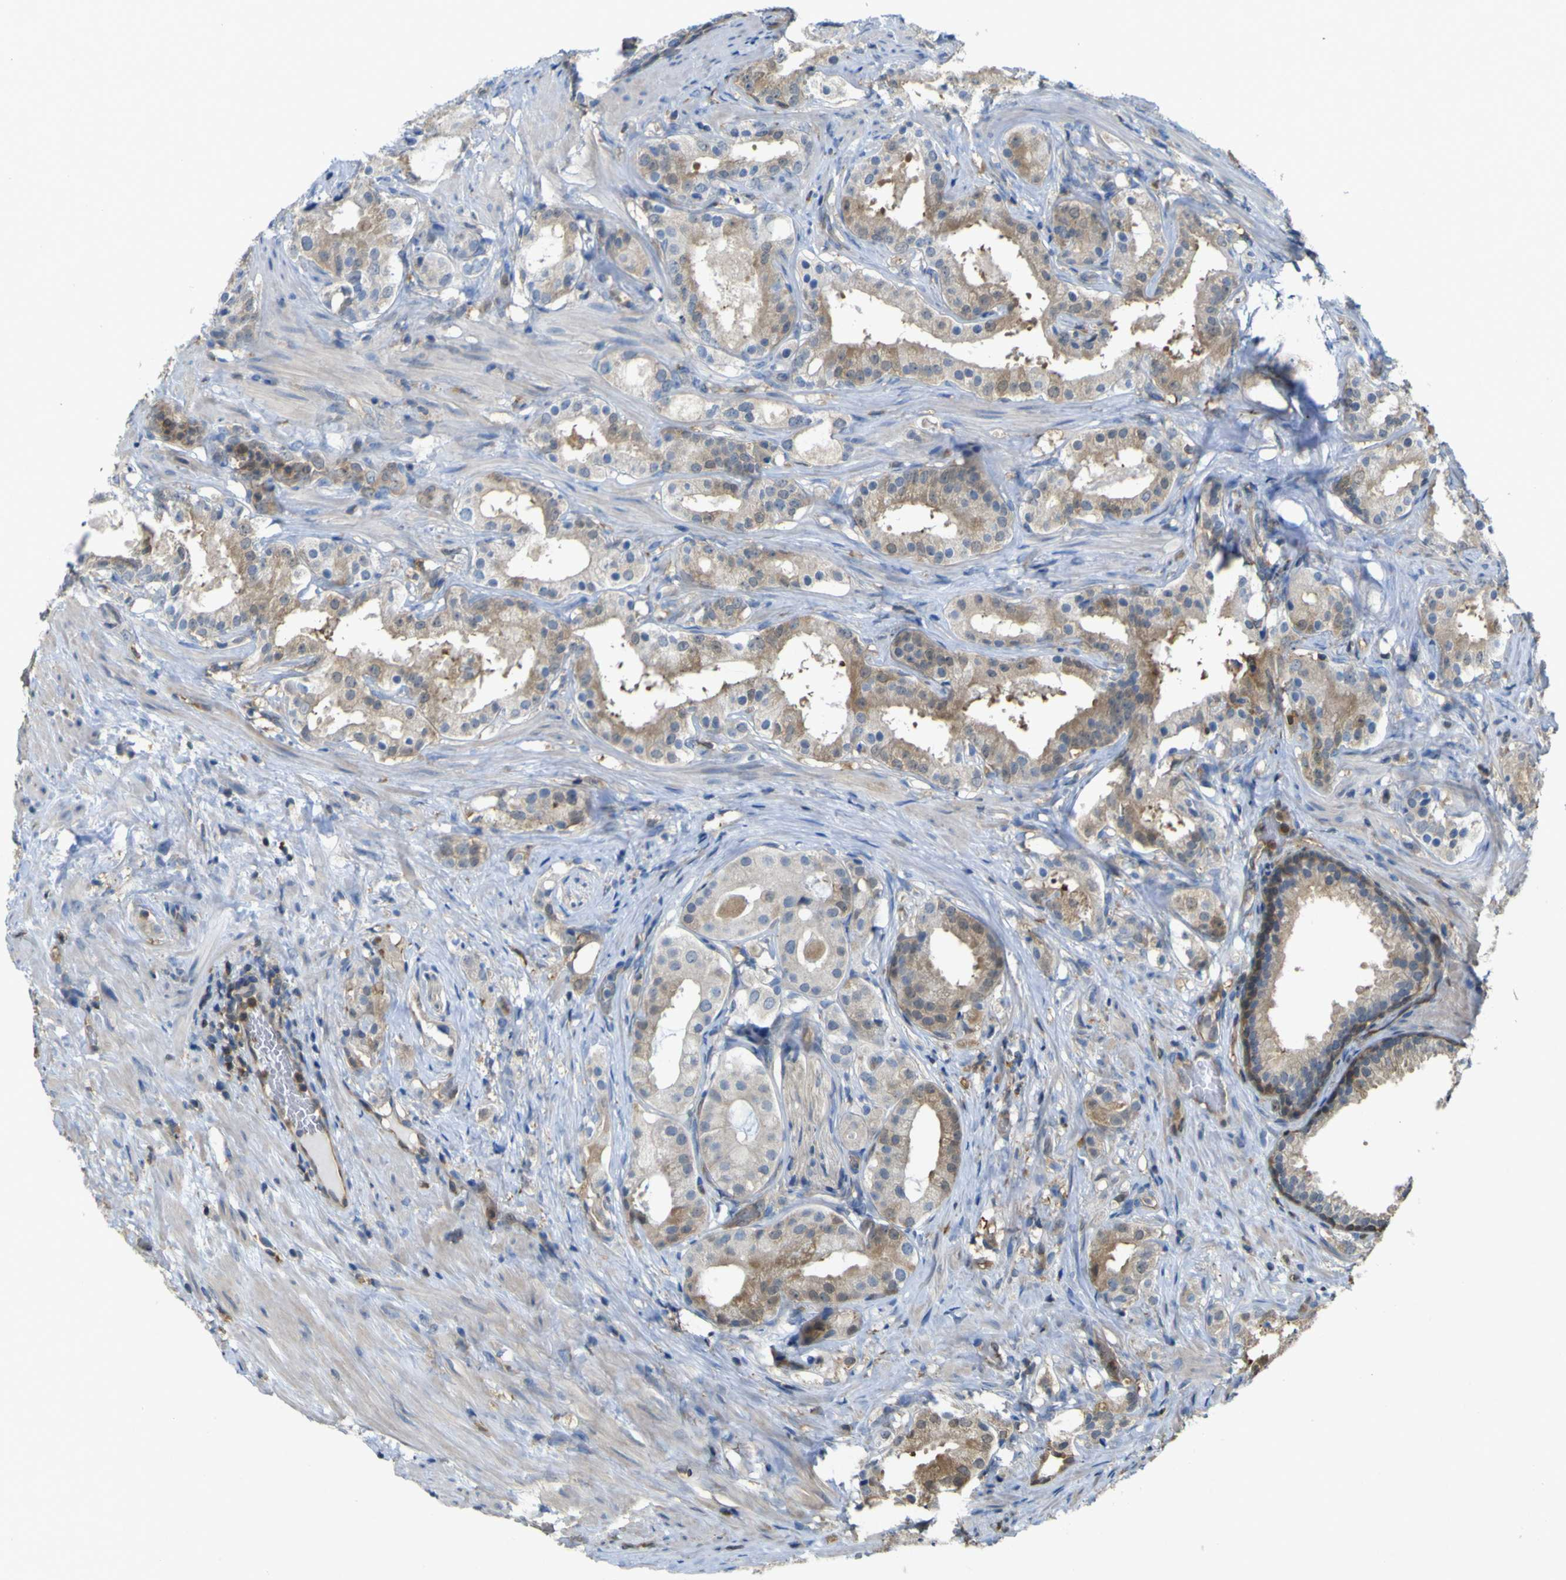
{"staining": {"intensity": "moderate", "quantity": "25%-75%", "location": "cytoplasmic/membranous"}, "tissue": "prostate cancer", "cell_type": "Tumor cells", "image_type": "cancer", "snomed": [{"axis": "morphology", "description": "Adenocarcinoma, Low grade"}, {"axis": "topography", "description": "Prostate"}], "caption": "Protein expression analysis of prostate adenocarcinoma (low-grade) shows moderate cytoplasmic/membranous positivity in about 25%-75% of tumor cells. The protein is stained brown, and the nuclei are stained in blue (DAB (3,3'-diaminobenzidine) IHC with brightfield microscopy, high magnification).", "gene": "ABHD3", "patient": {"sex": "male", "age": 59}}